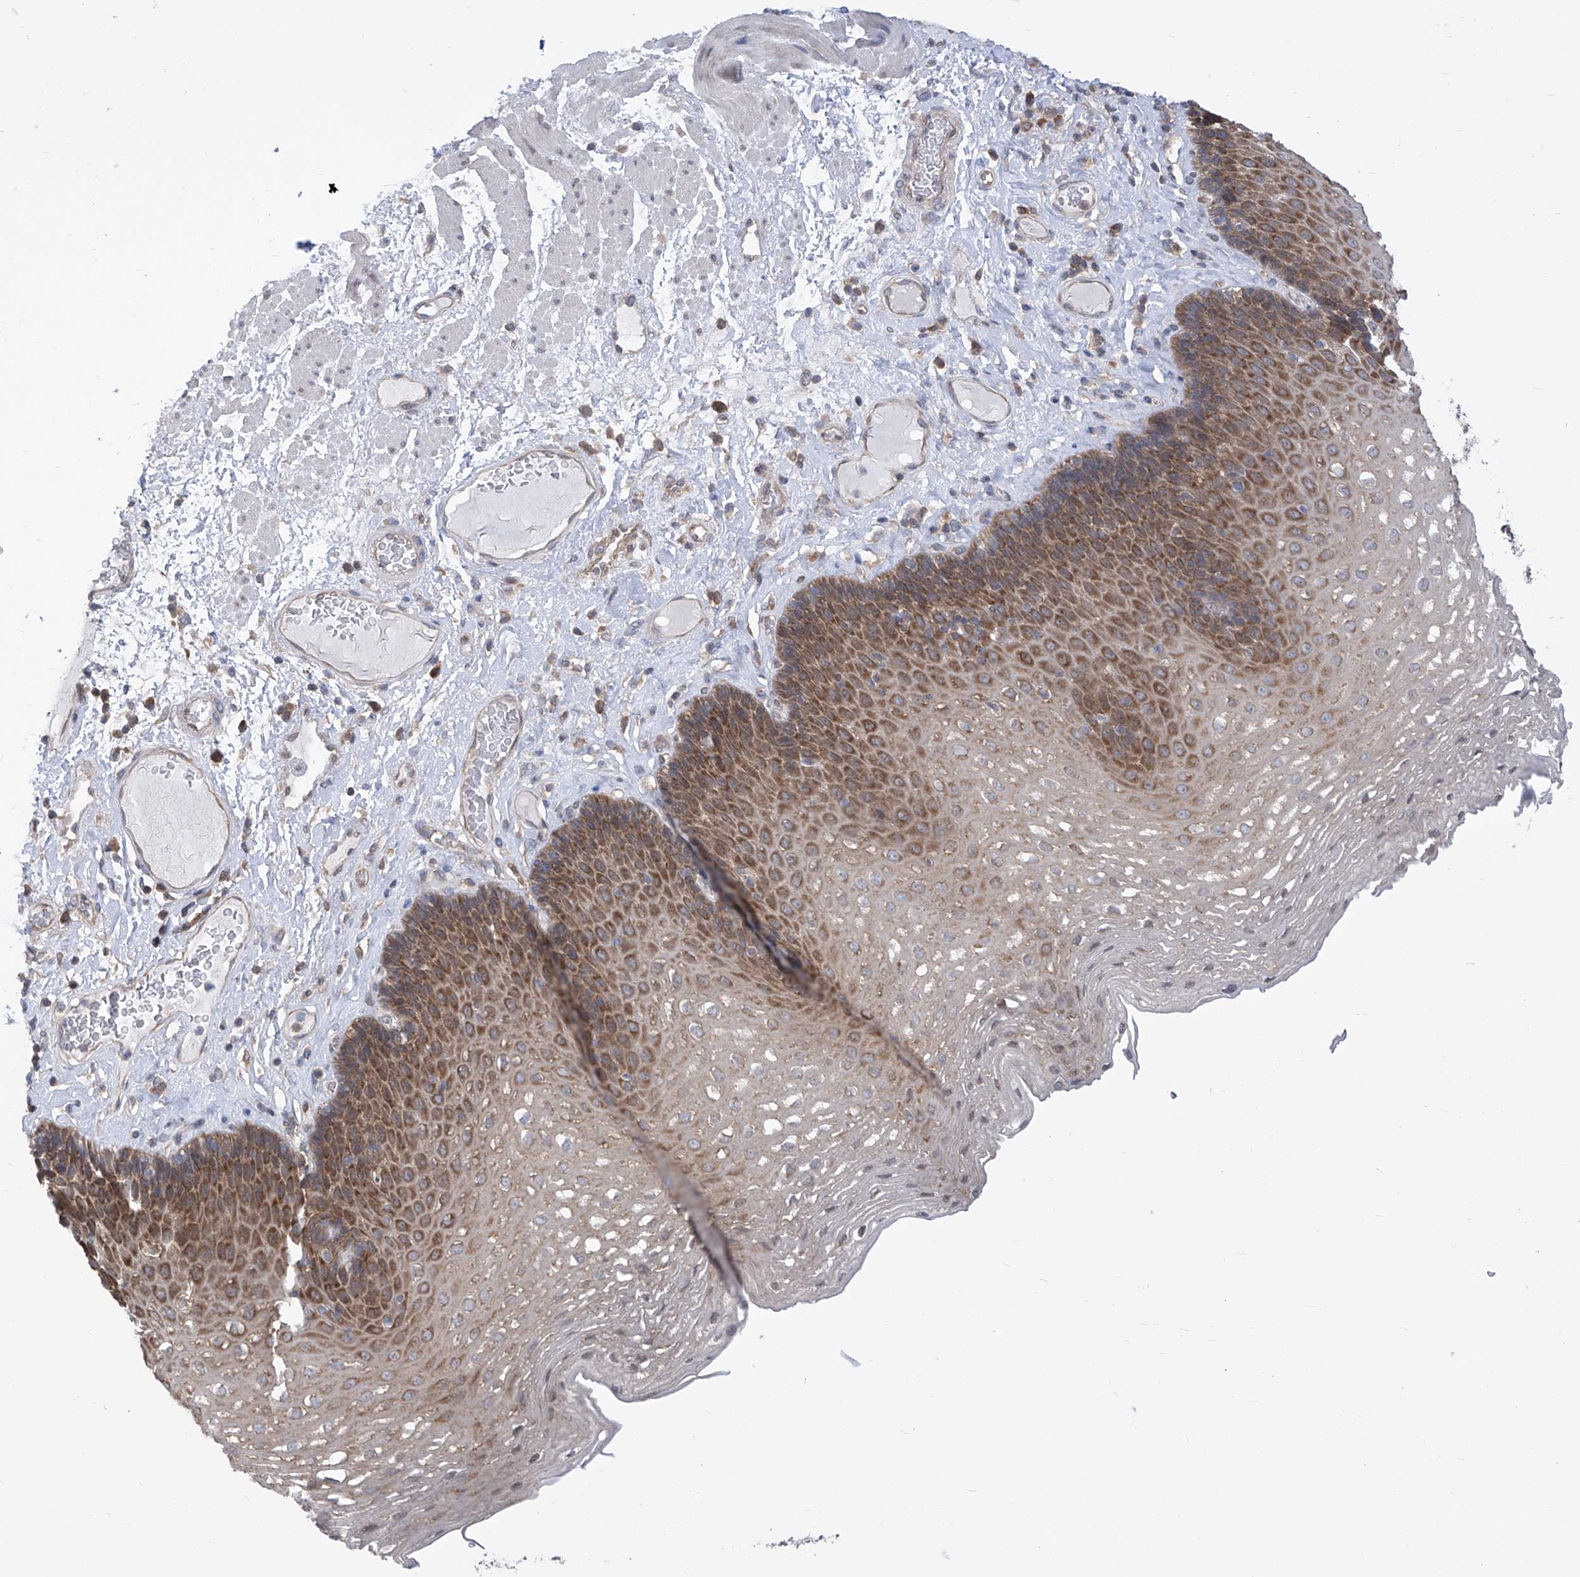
{"staining": {"intensity": "moderate", "quantity": "25%-75%", "location": "cytoplasmic/membranous"}, "tissue": "esophagus", "cell_type": "Squamous epithelial cells", "image_type": "normal", "snomed": [{"axis": "morphology", "description": "Normal tissue, NOS"}, {"axis": "topography", "description": "Esophagus"}], "caption": "Immunohistochemical staining of unremarkable human esophagus reveals medium levels of moderate cytoplasmic/membranous staining in approximately 25%-75% of squamous epithelial cells. (DAB (3,3'-diaminobenzidine) IHC, brown staining for protein, blue staining for nuclei).", "gene": "EIF3M", "patient": {"sex": "female", "age": 66}}